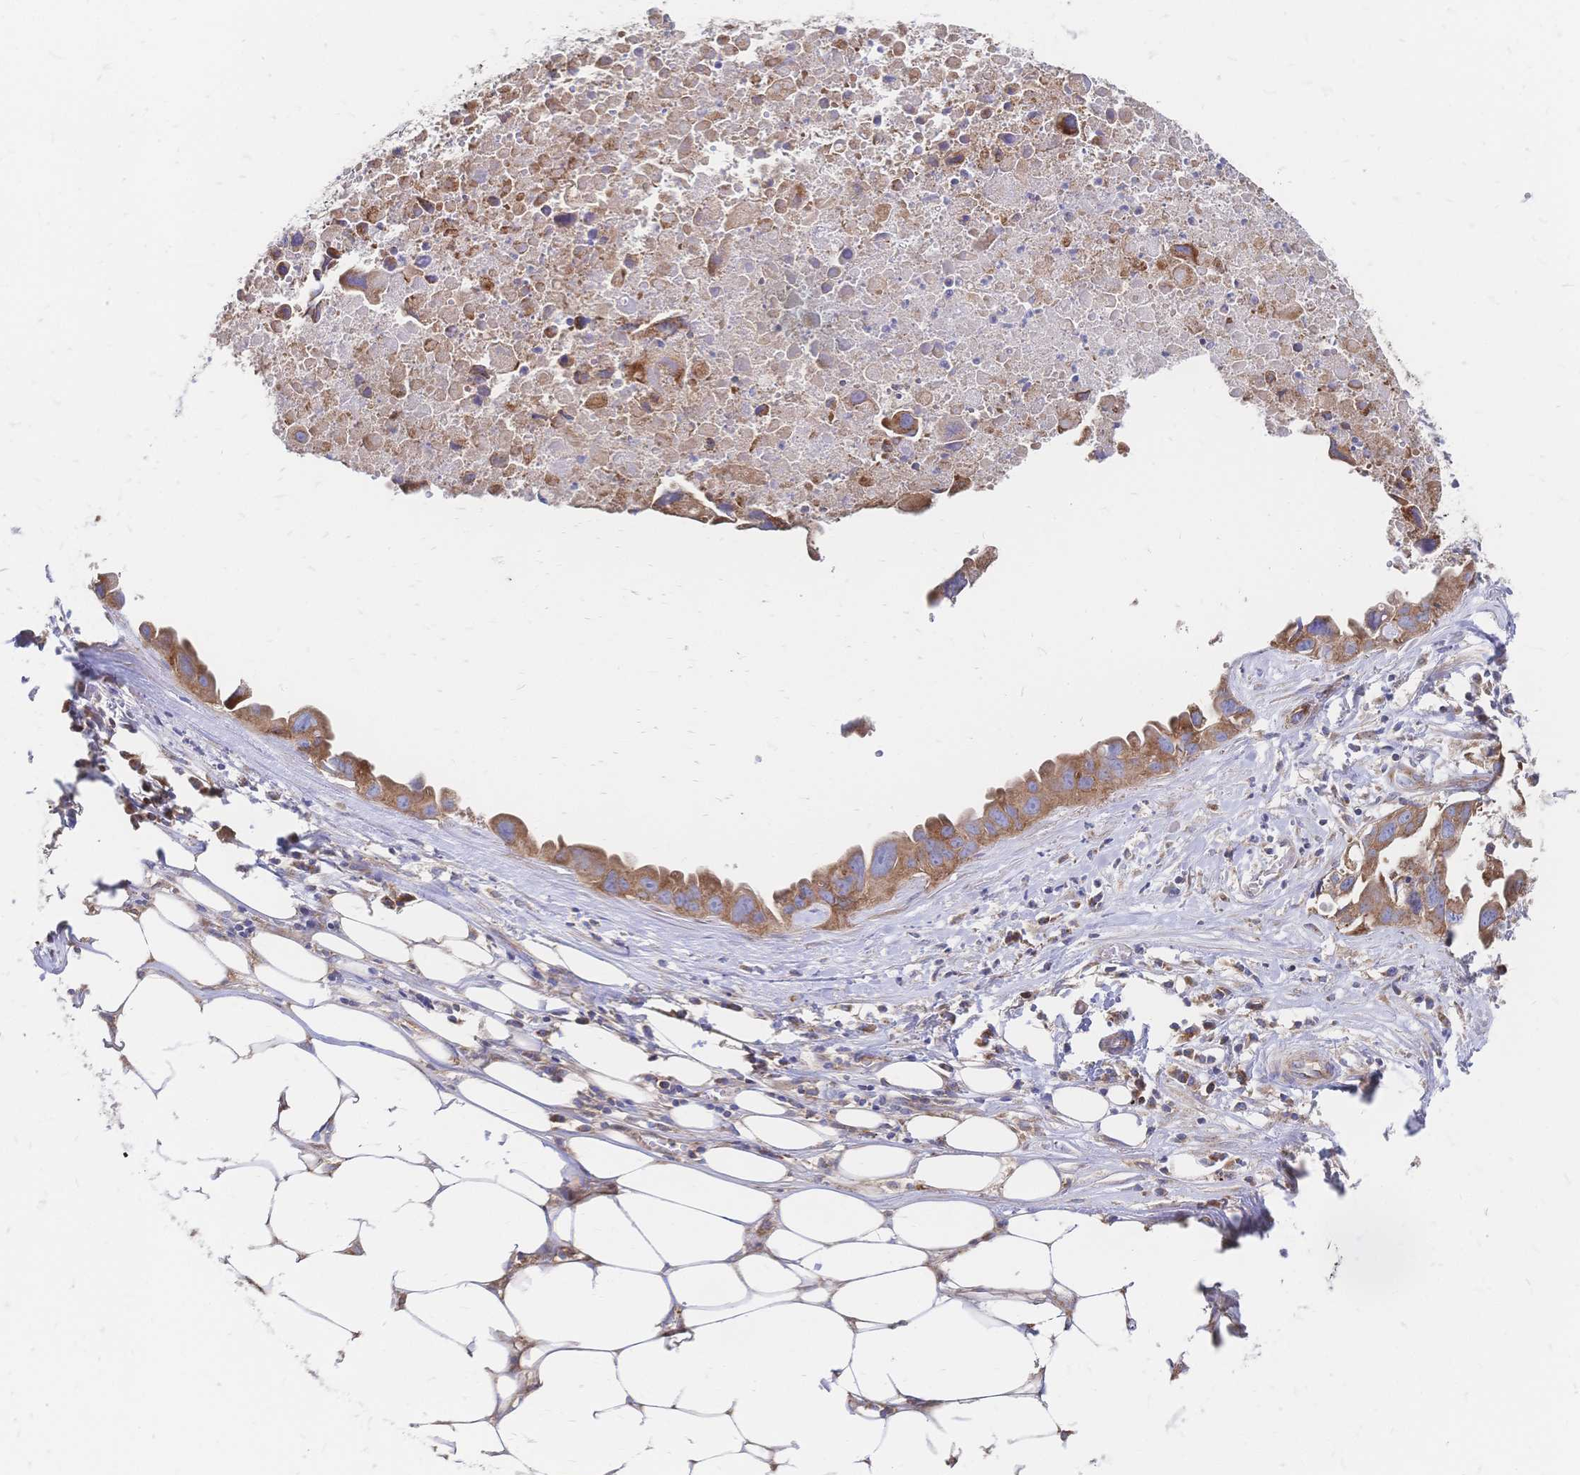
{"staining": {"intensity": "moderate", "quantity": ">75%", "location": "cytoplasmic/membranous"}, "tissue": "lung cancer", "cell_type": "Tumor cells", "image_type": "cancer", "snomed": [{"axis": "morphology", "description": "Adenocarcinoma, NOS"}, {"axis": "topography", "description": "Lymph node"}, {"axis": "topography", "description": "Lung"}], "caption": "Human lung cancer stained with a brown dye exhibits moderate cytoplasmic/membranous positive positivity in approximately >75% of tumor cells.", "gene": "SORBS1", "patient": {"sex": "male", "age": 64}}